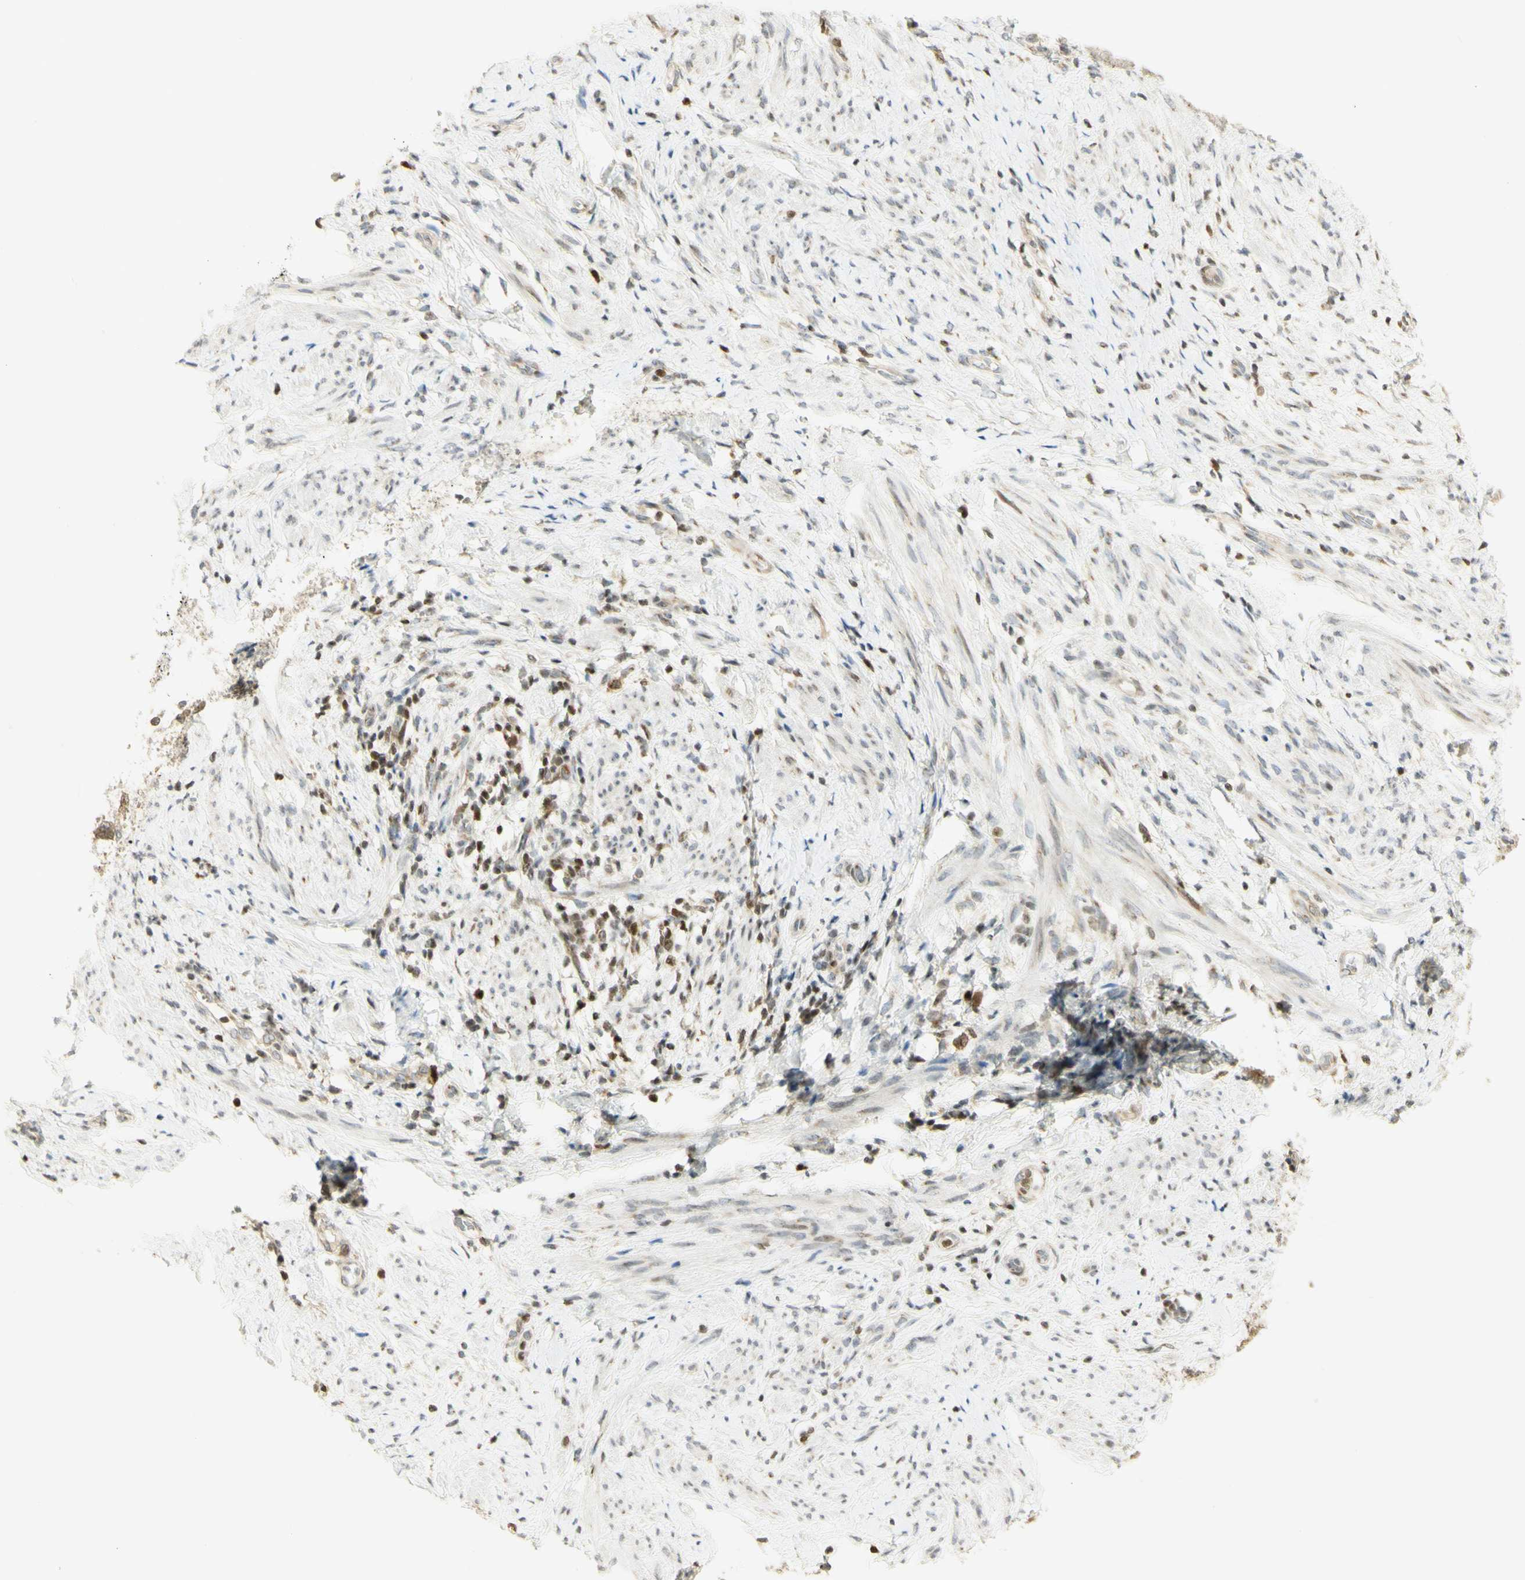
{"staining": {"intensity": "moderate", "quantity": ">75%", "location": "cytoplasmic/membranous,nuclear"}, "tissue": "endometrial cancer", "cell_type": "Tumor cells", "image_type": "cancer", "snomed": [{"axis": "morphology", "description": "Adenocarcinoma, NOS"}, {"axis": "topography", "description": "Endometrium"}], "caption": "High-power microscopy captured an immunohistochemistry (IHC) photomicrograph of endometrial cancer (adenocarcinoma), revealing moderate cytoplasmic/membranous and nuclear positivity in approximately >75% of tumor cells.", "gene": "KIF11", "patient": {"sex": "female", "age": 85}}